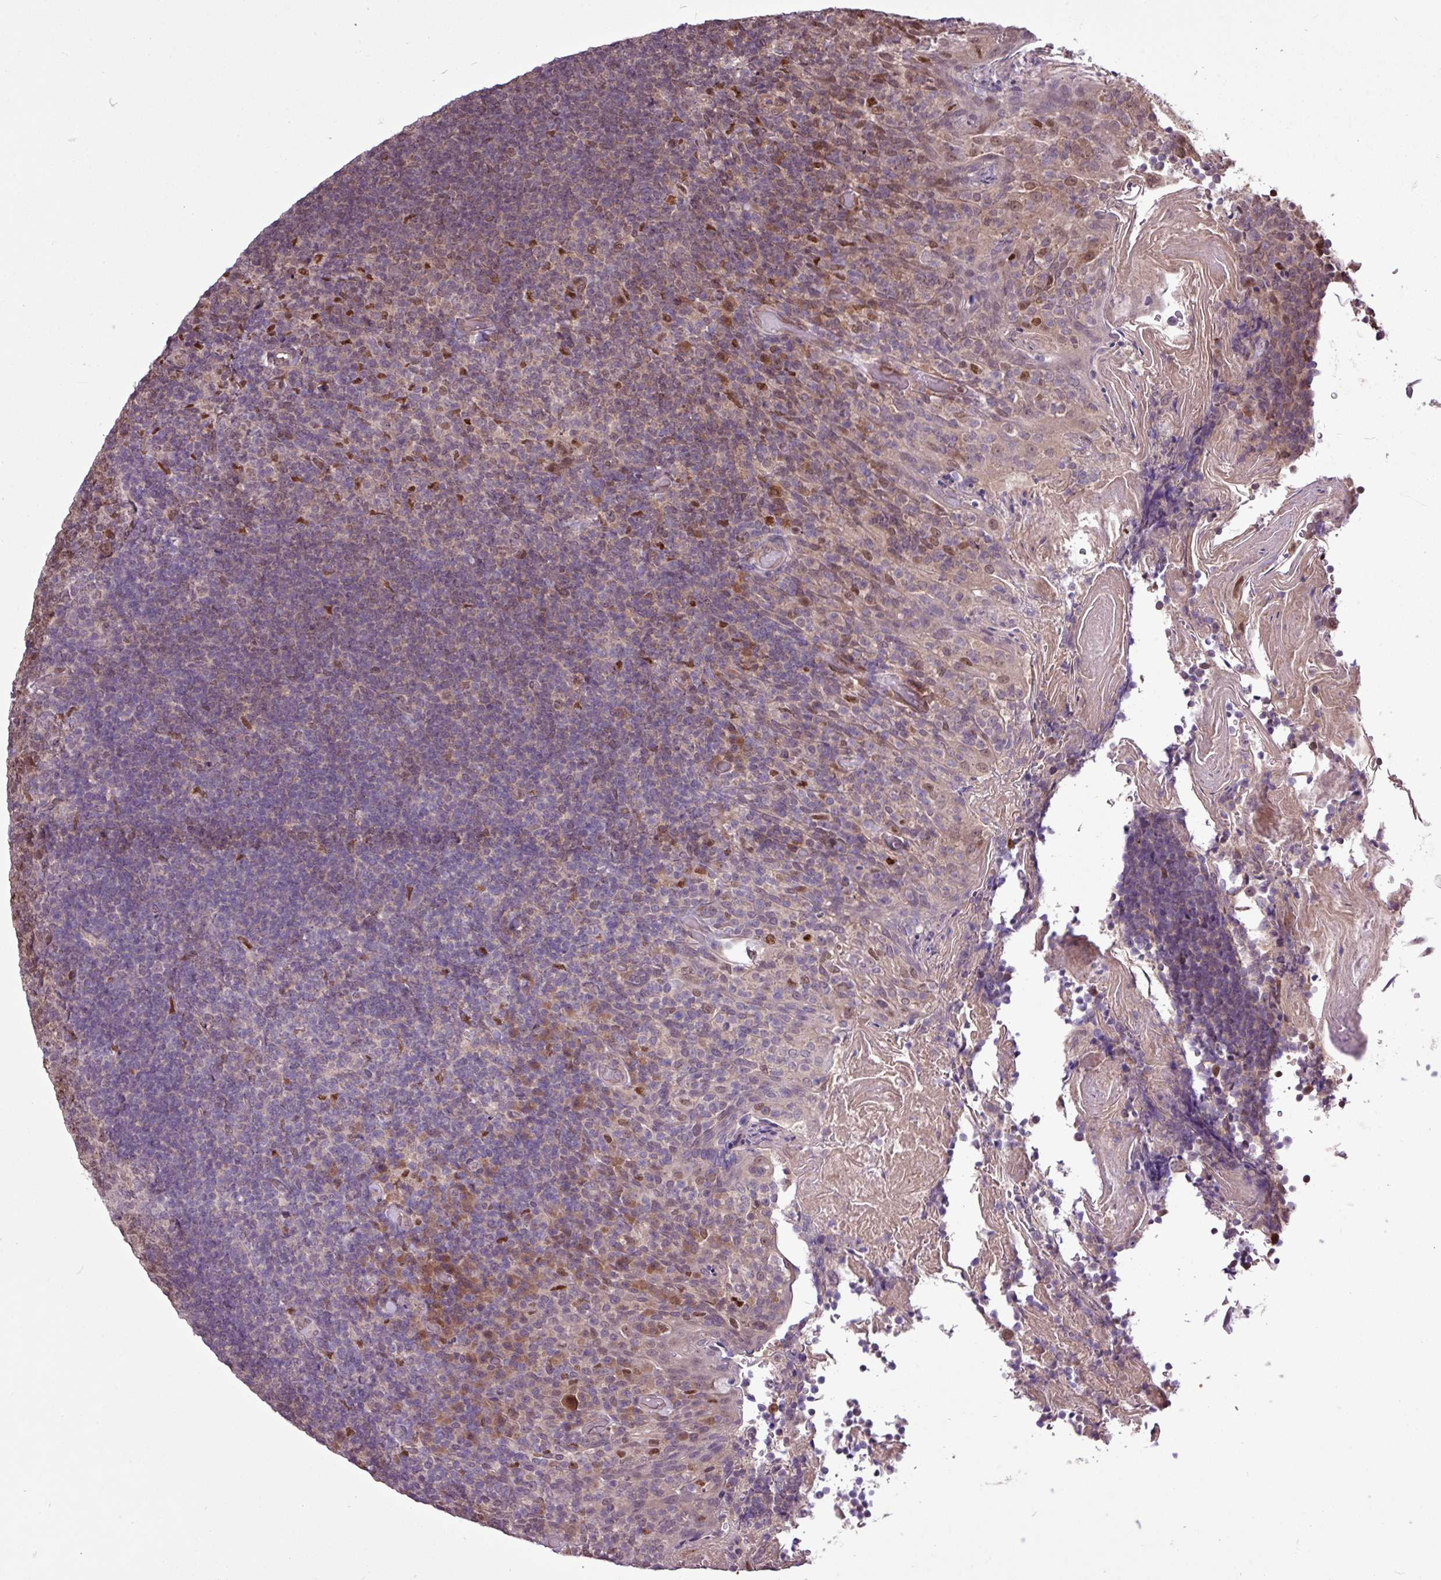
{"staining": {"intensity": "moderate", "quantity": "<25%", "location": "cytoplasmic/membranous"}, "tissue": "tonsil", "cell_type": "Germinal center cells", "image_type": "normal", "snomed": [{"axis": "morphology", "description": "Normal tissue, NOS"}, {"axis": "topography", "description": "Tonsil"}], "caption": "DAB (3,3'-diaminobenzidine) immunohistochemical staining of normal tonsil displays moderate cytoplasmic/membranous protein expression in about <25% of germinal center cells. (DAB IHC with brightfield microscopy, high magnification).", "gene": "SKIC2", "patient": {"sex": "female", "age": 10}}